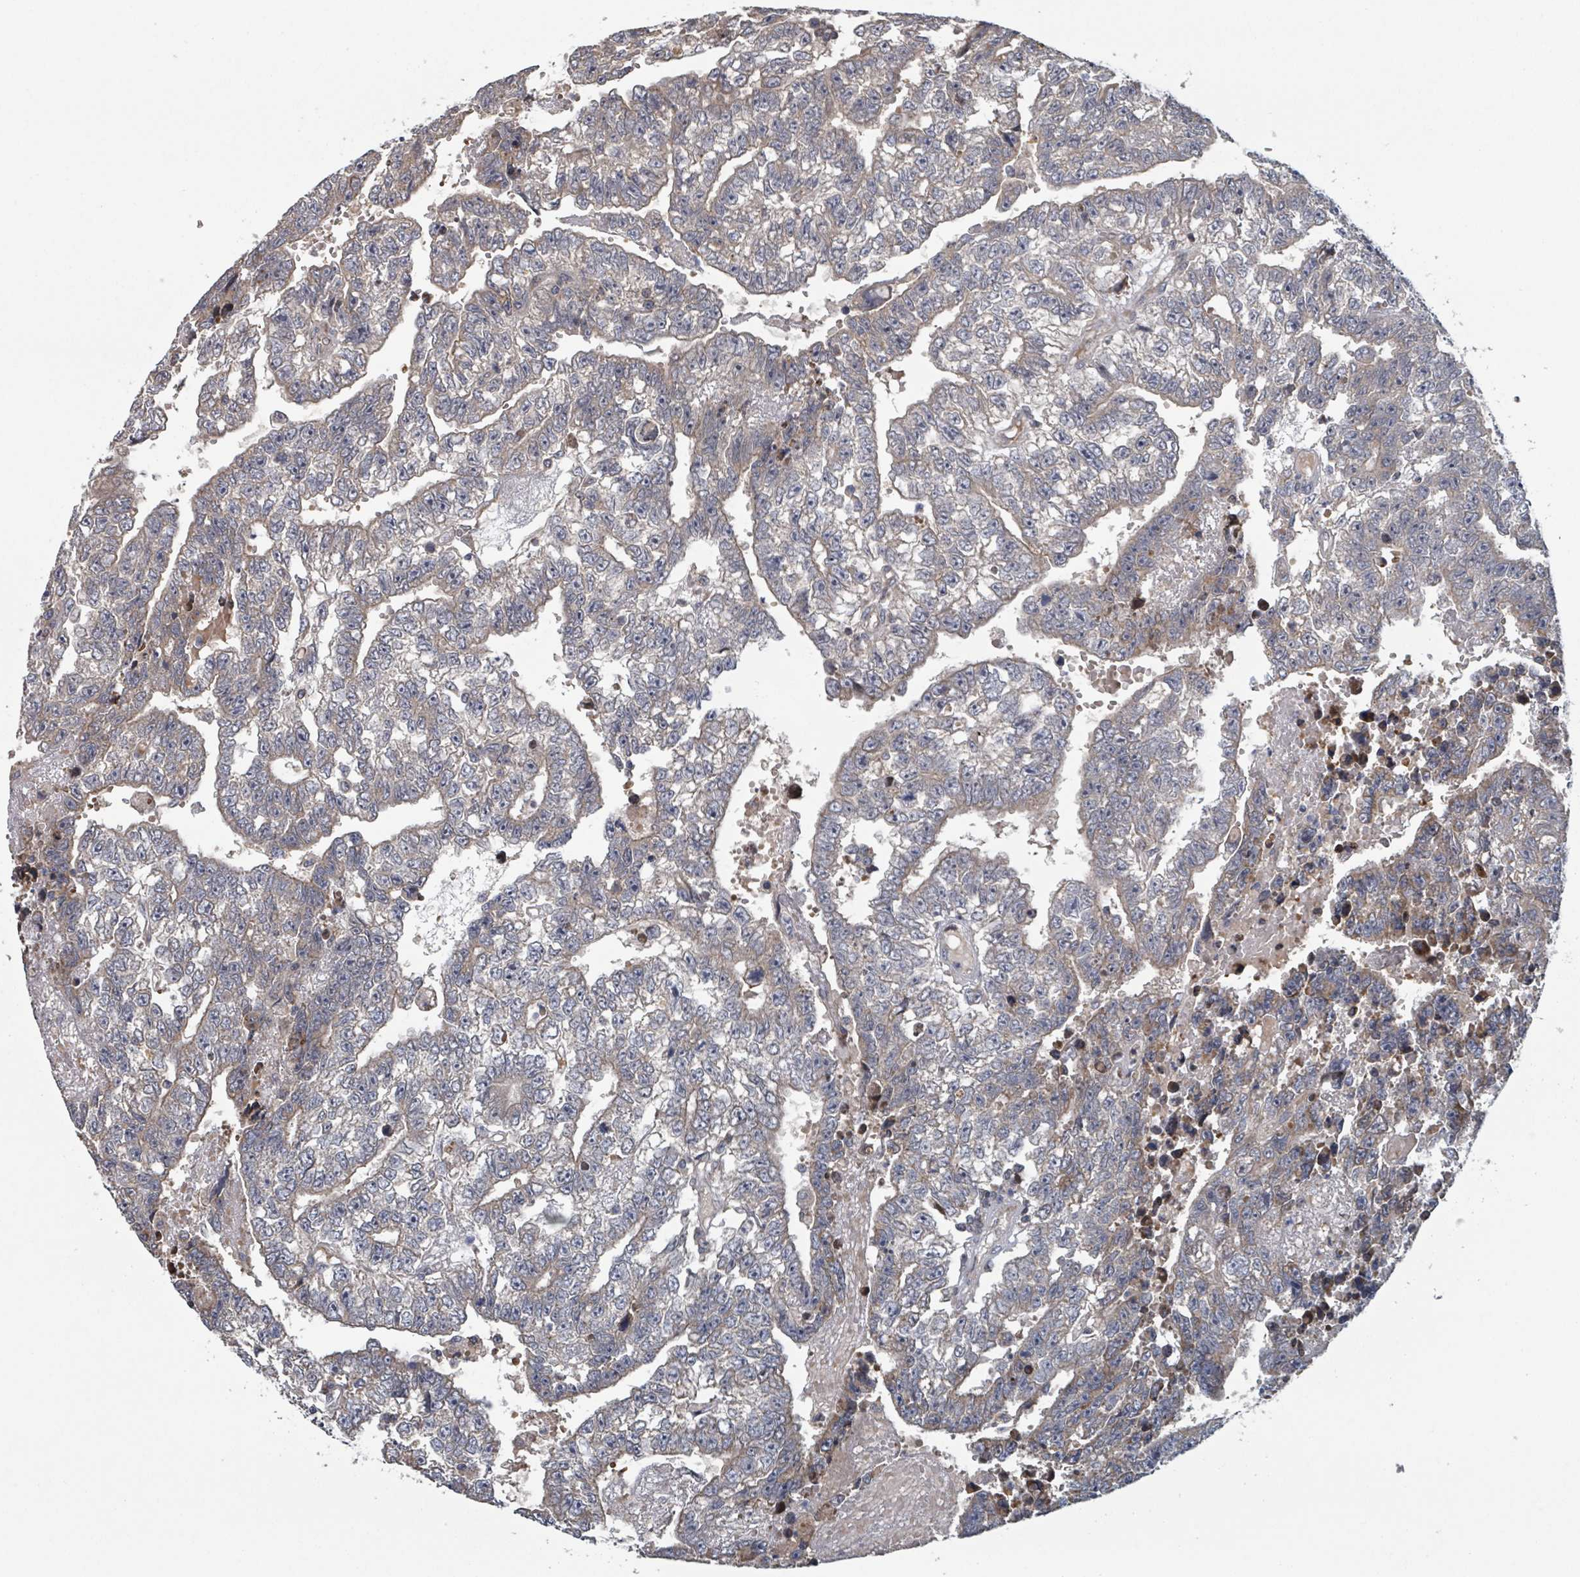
{"staining": {"intensity": "weak", "quantity": "25%-75%", "location": "cytoplasmic/membranous"}, "tissue": "testis cancer", "cell_type": "Tumor cells", "image_type": "cancer", "snomed": [{"axis": "morphology", "description": "Carcinoma, Embryonal, NOS"}, {"axis": "topography", "description": "Testis"}], "caption": "Protein expression analysis of testis cancer exhibits weak cytoplasmic/membranous staining in about 25%-75% of tumor cells.", "gene": "HIVEP1", "patient": {"sex": "male", "age": 25}}